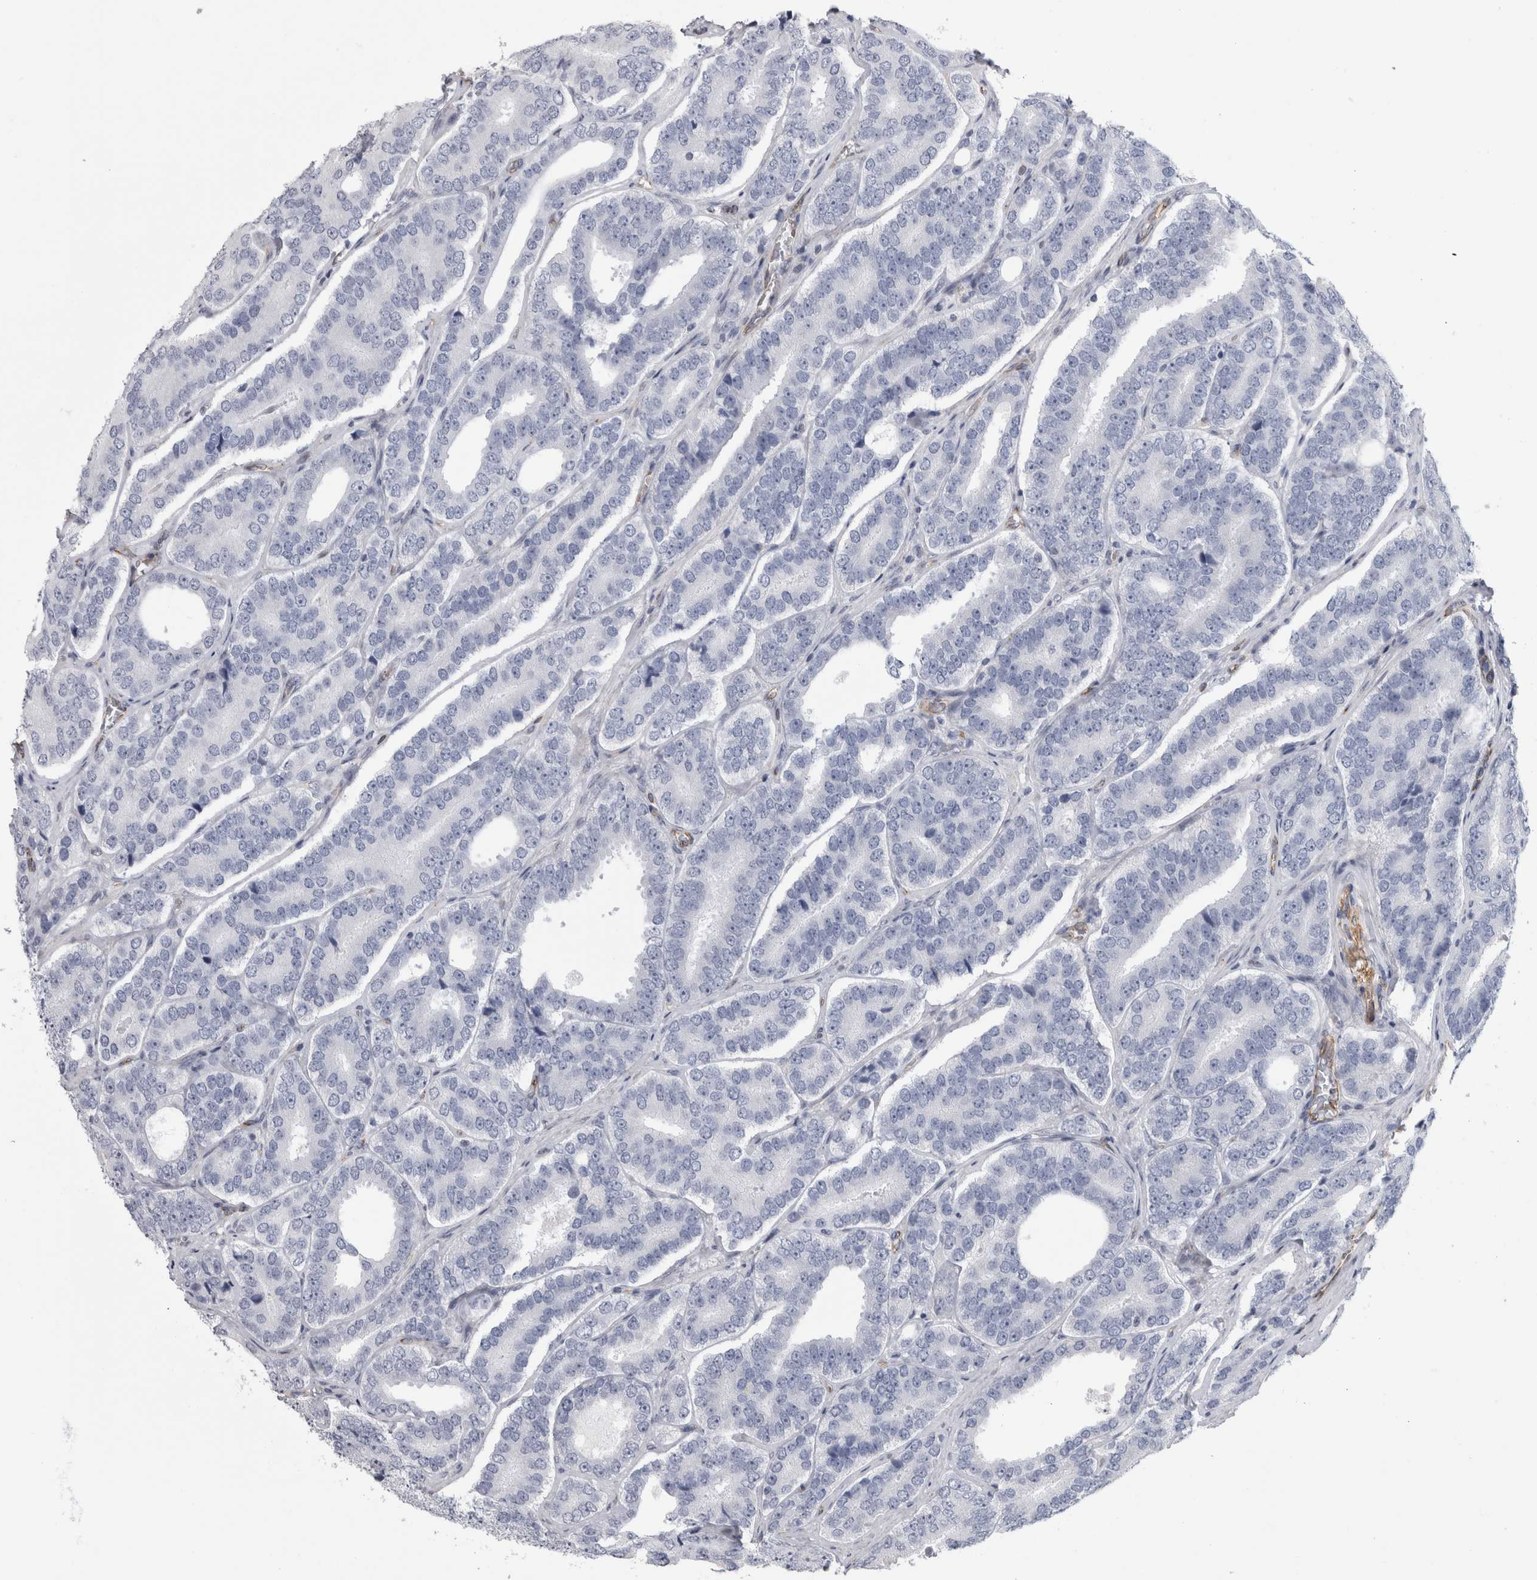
{"staining": {"intensity": "negative", "quantity": "none", "location": "none"}, "tissue": "prostate cancer", "cell_type": "Tumor cells", "image_type": "cancer", "snomed": [{"axis": "morphology", "description": "Adenocarcinoma, High grade"}, {"axis": "topography", "description": "Prostate"}], "caption": "Immunohistochemistry photomicrograph of neoplastic tissue: prostate cancer stained with DAB exhibits no significant protein staining in tumor cells. The staining was performed using DAB (3,3'-diaminobenzidine) to visualize the protein expression in brown, while the nuclei were stained in blue with hematoxylin (Magnification: 20x).", "gene": "ACOT7", "patient": {"sex": "male", "age": 56}}